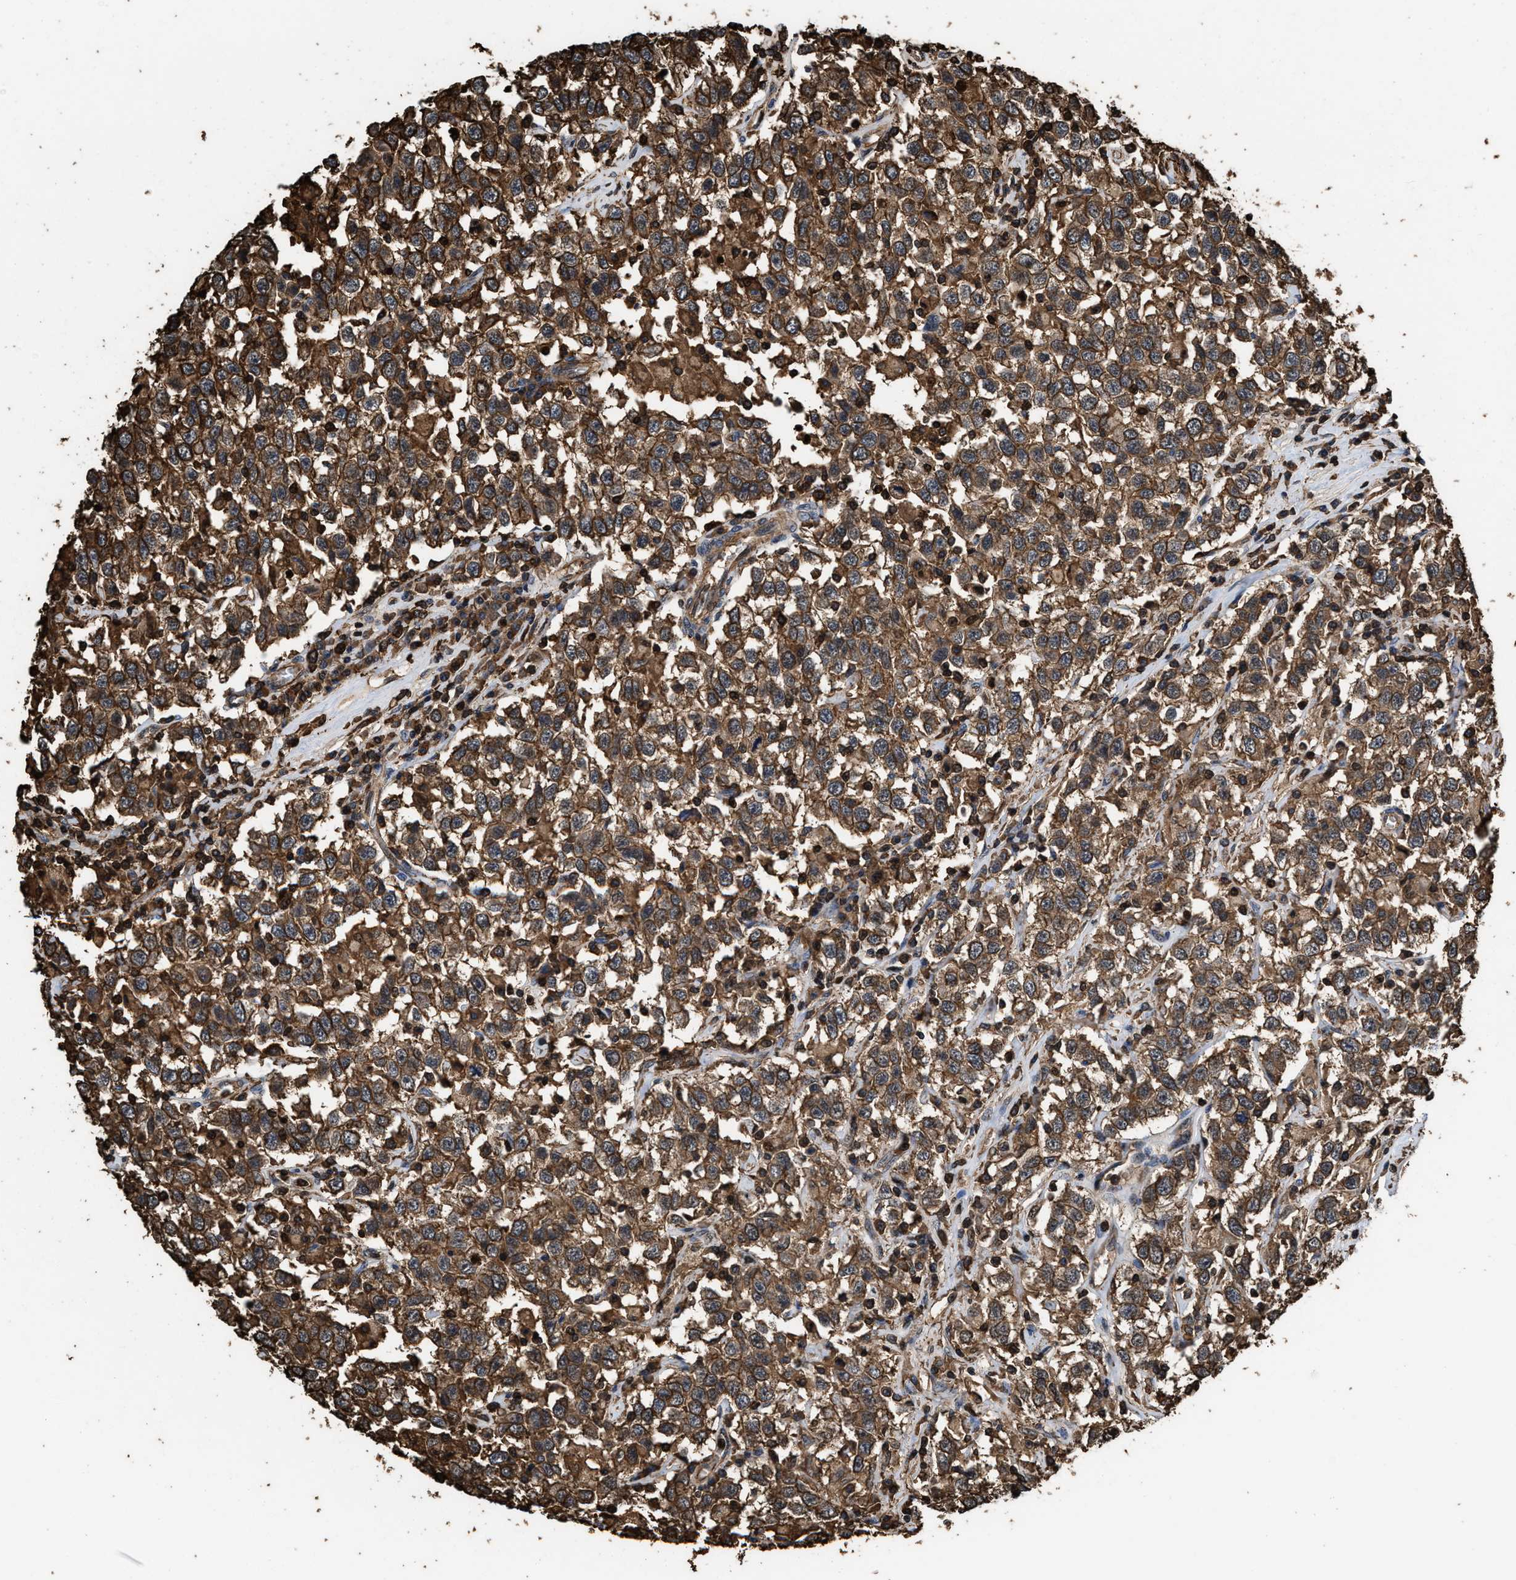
{"staining": {"intensity": "strong", "quantity": ">75%", "location": "cytoplasmic/membranous"}, "tissue": "testis cancer", "cell_type": "Tumor cells", "image_type": "cancer", "snomed": [{"axis": "morphology", "description": "Seminoma, NOS"}, {"axis": "topography", "description": "Testis"}], "caption": "Human seminoma (testis) stained for a protein (brown) shows strong cytoplasmic/membranous positive staining in approximately >75% of tumor cells.", "gene": "KBTBD2", "patient": {"sex": "male", "age": 41}}